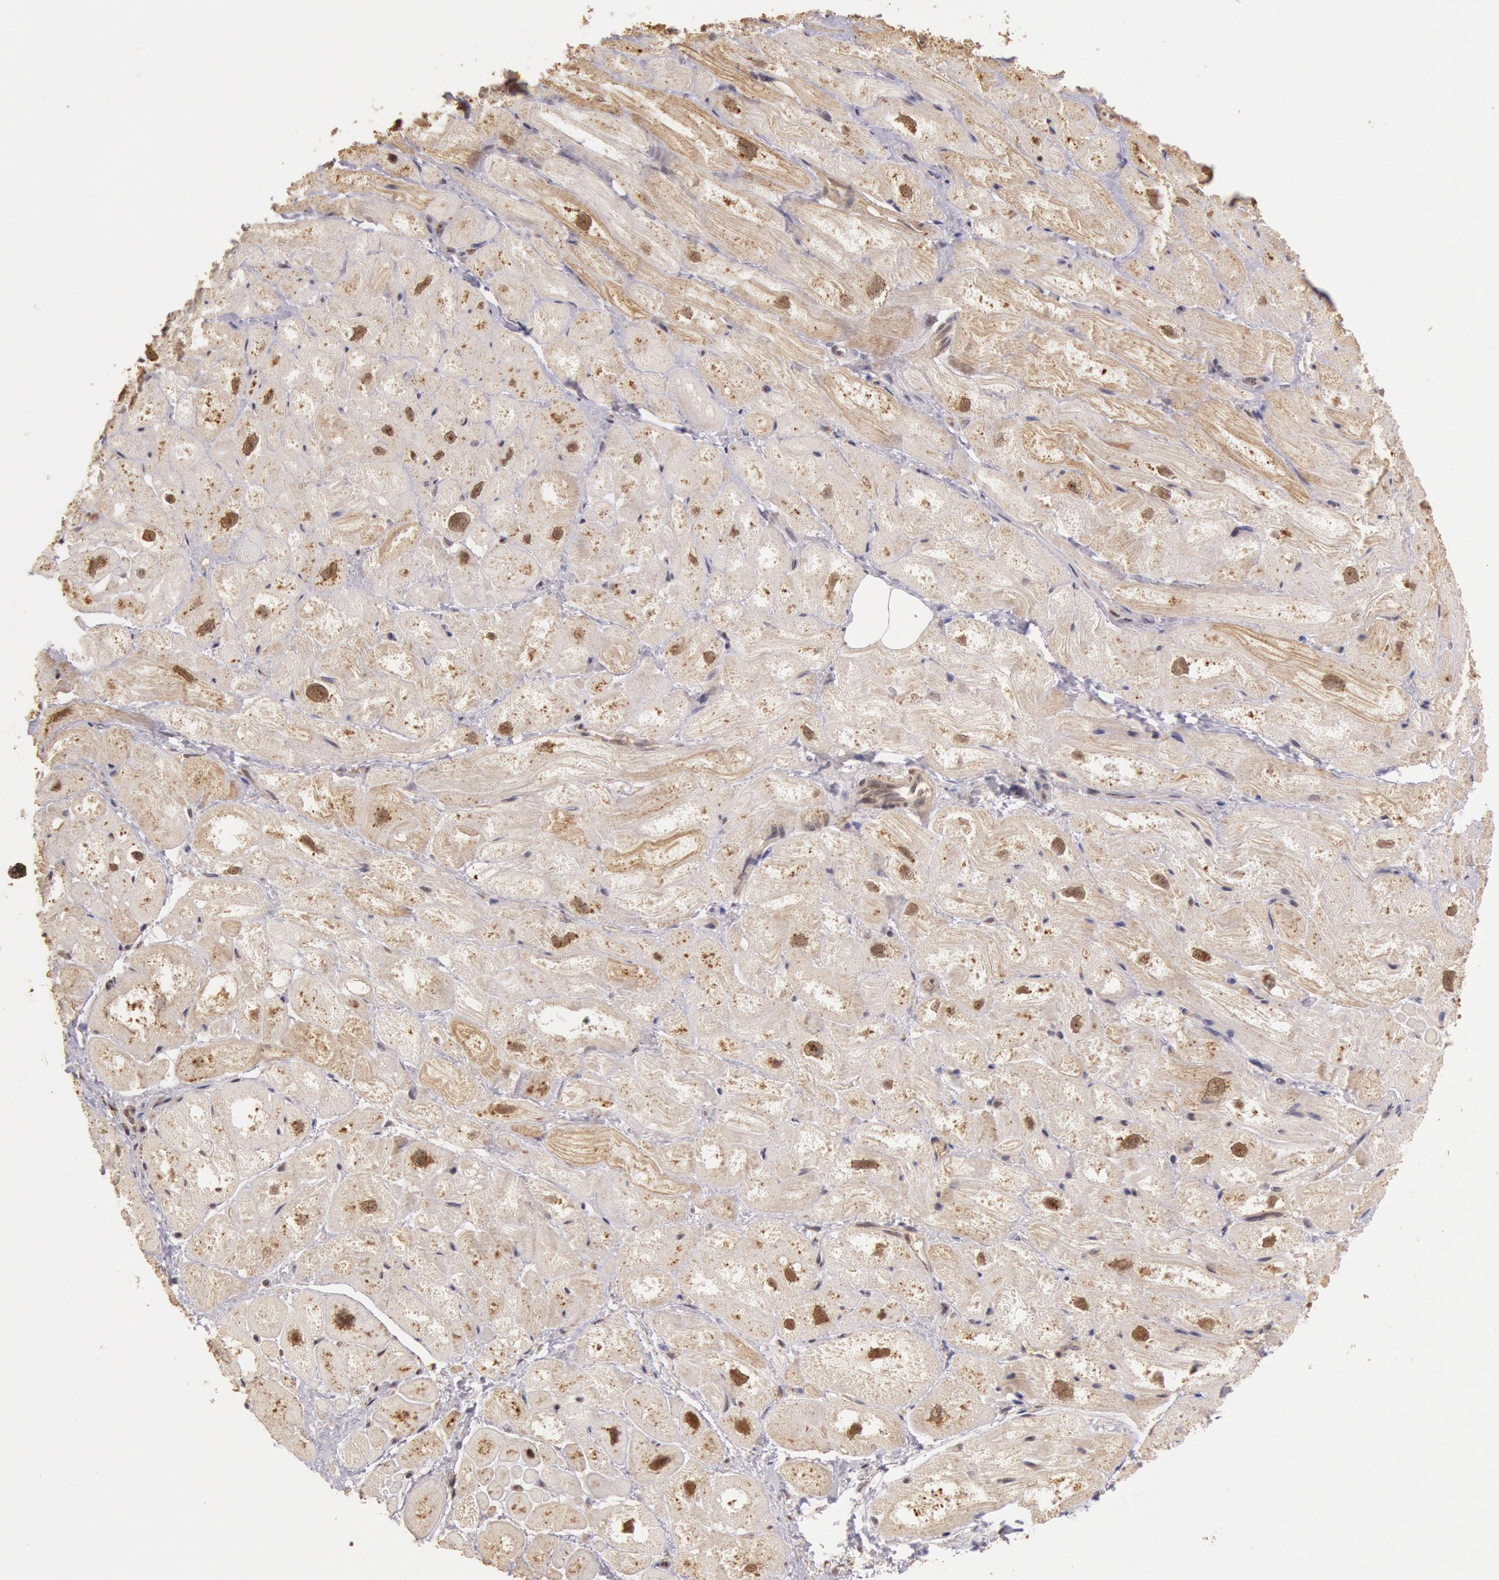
{"staining": {"intensity": "moderate", "quantity": "25%-75%", "location": "cytoplasmic/membranous,nuclear"}, "tissue": "heart muscle", "cell_type": "Cardiomyocytes", "image_type": "normal", "snomed": [{"axis": "morphology", "description": "Normal tissue, NOS"}, {"axis": "topography", "description": "Heart"}], "caption": "A brown stain shows moderate cytoplasmic/membranous,nuclear staining of a protein in cardiomyocytes of normal human heart muscle. (brown staining indicates protein expression, while blue staining denotes nuclei).", "gene": "LIG4", "patient": {"sex": "male", "age": 49}}